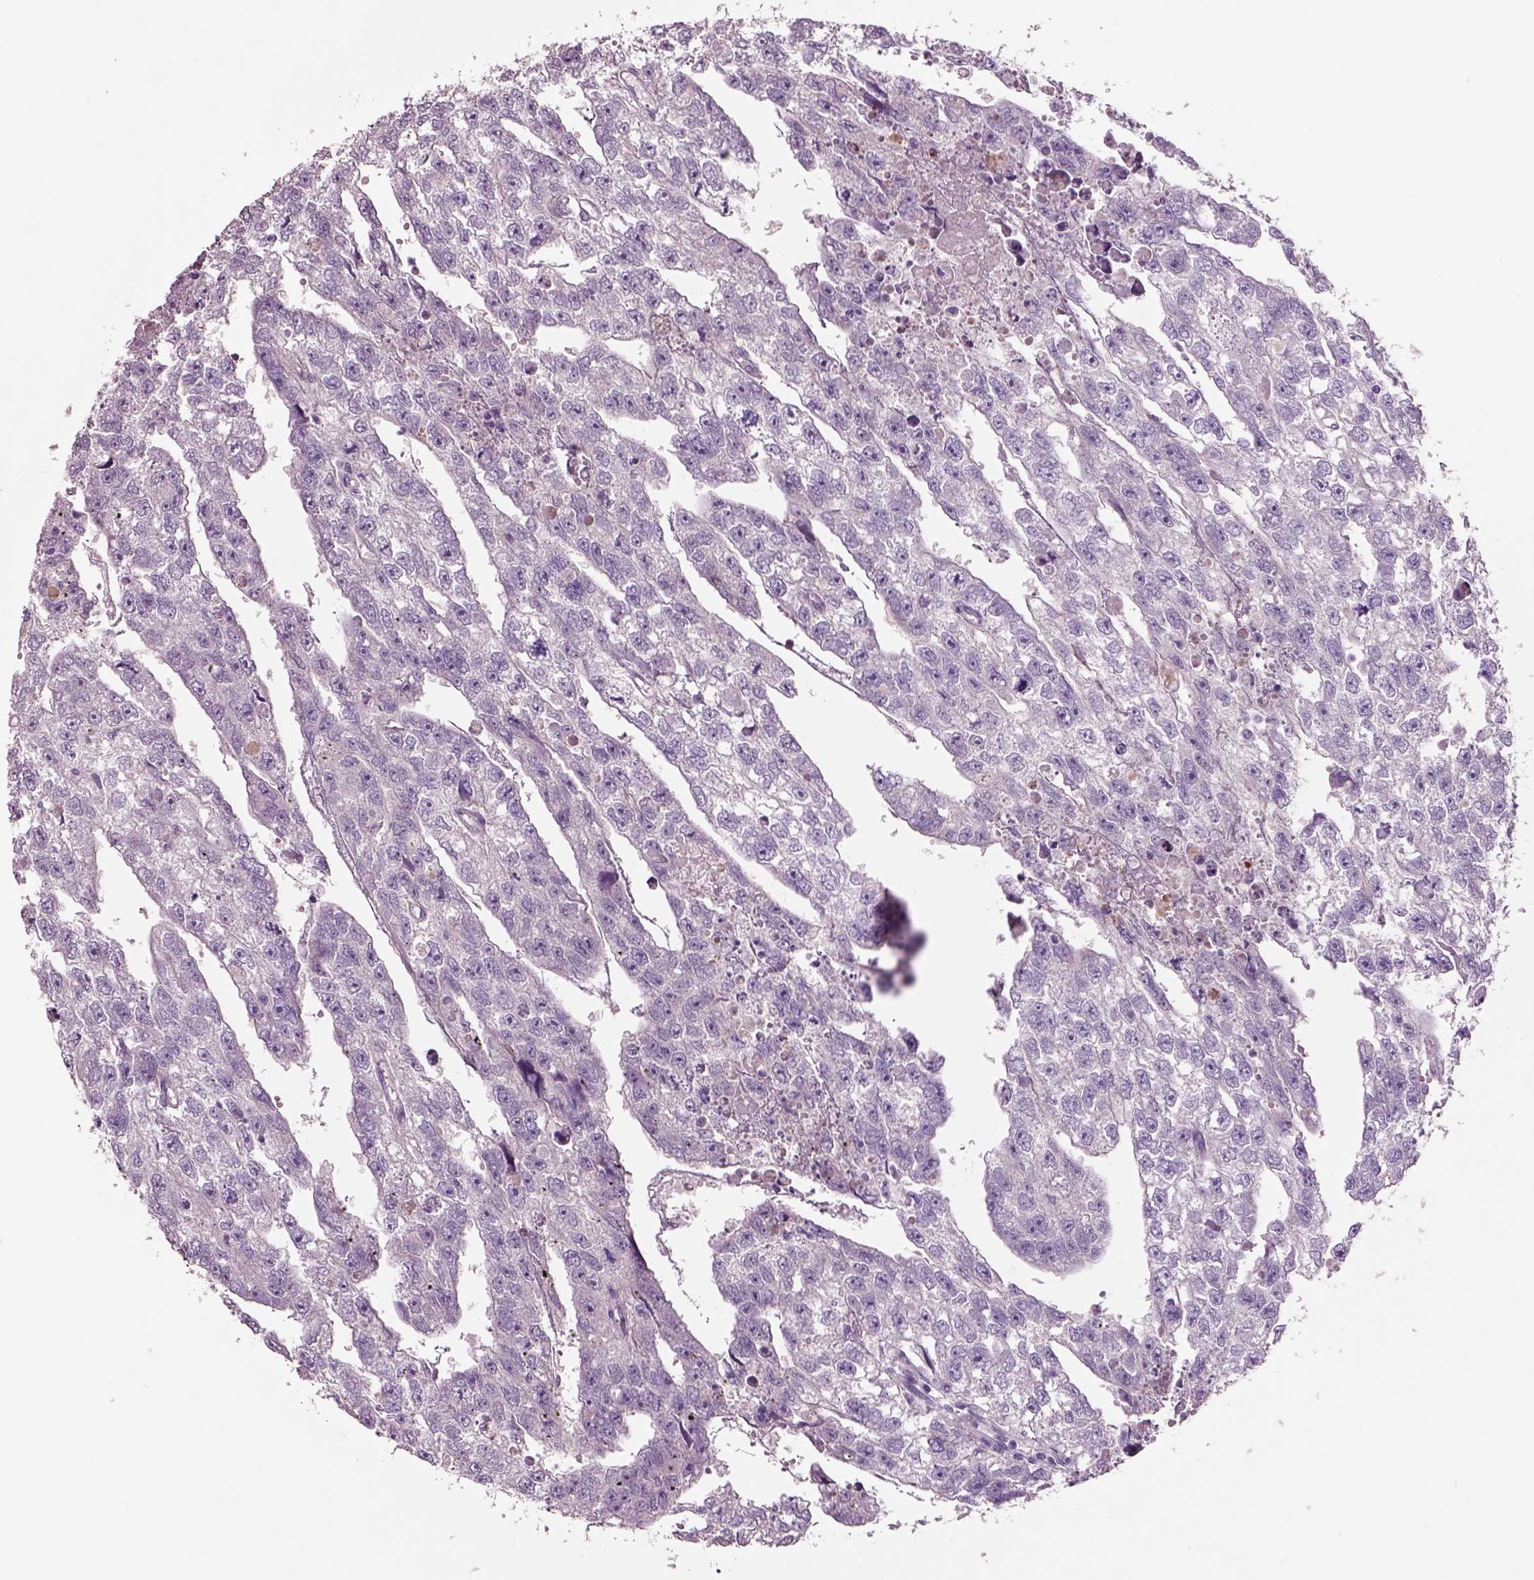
{"staining": {"intensity": "negative", "quantity": "none", "location": "none"}, "tissue": "testis cancer", "cell_type": "Tumor cells", "image_type": "cancer", "snomed": [{"axis": "morphology", "description": "Carcinoma, Embryonal, NOS"}, {"axis": "morphology", "description": "Teratoma, malignant, NOS"}, {"axis": "topography", "description": "Testis"}], "caption": "A micrograph of embryonal carcinoma (testis) stained for a protein shows no brown staining in tumor cells.", "gene": "PLPP7", "patient": {"sex": "male", "age": 44}}